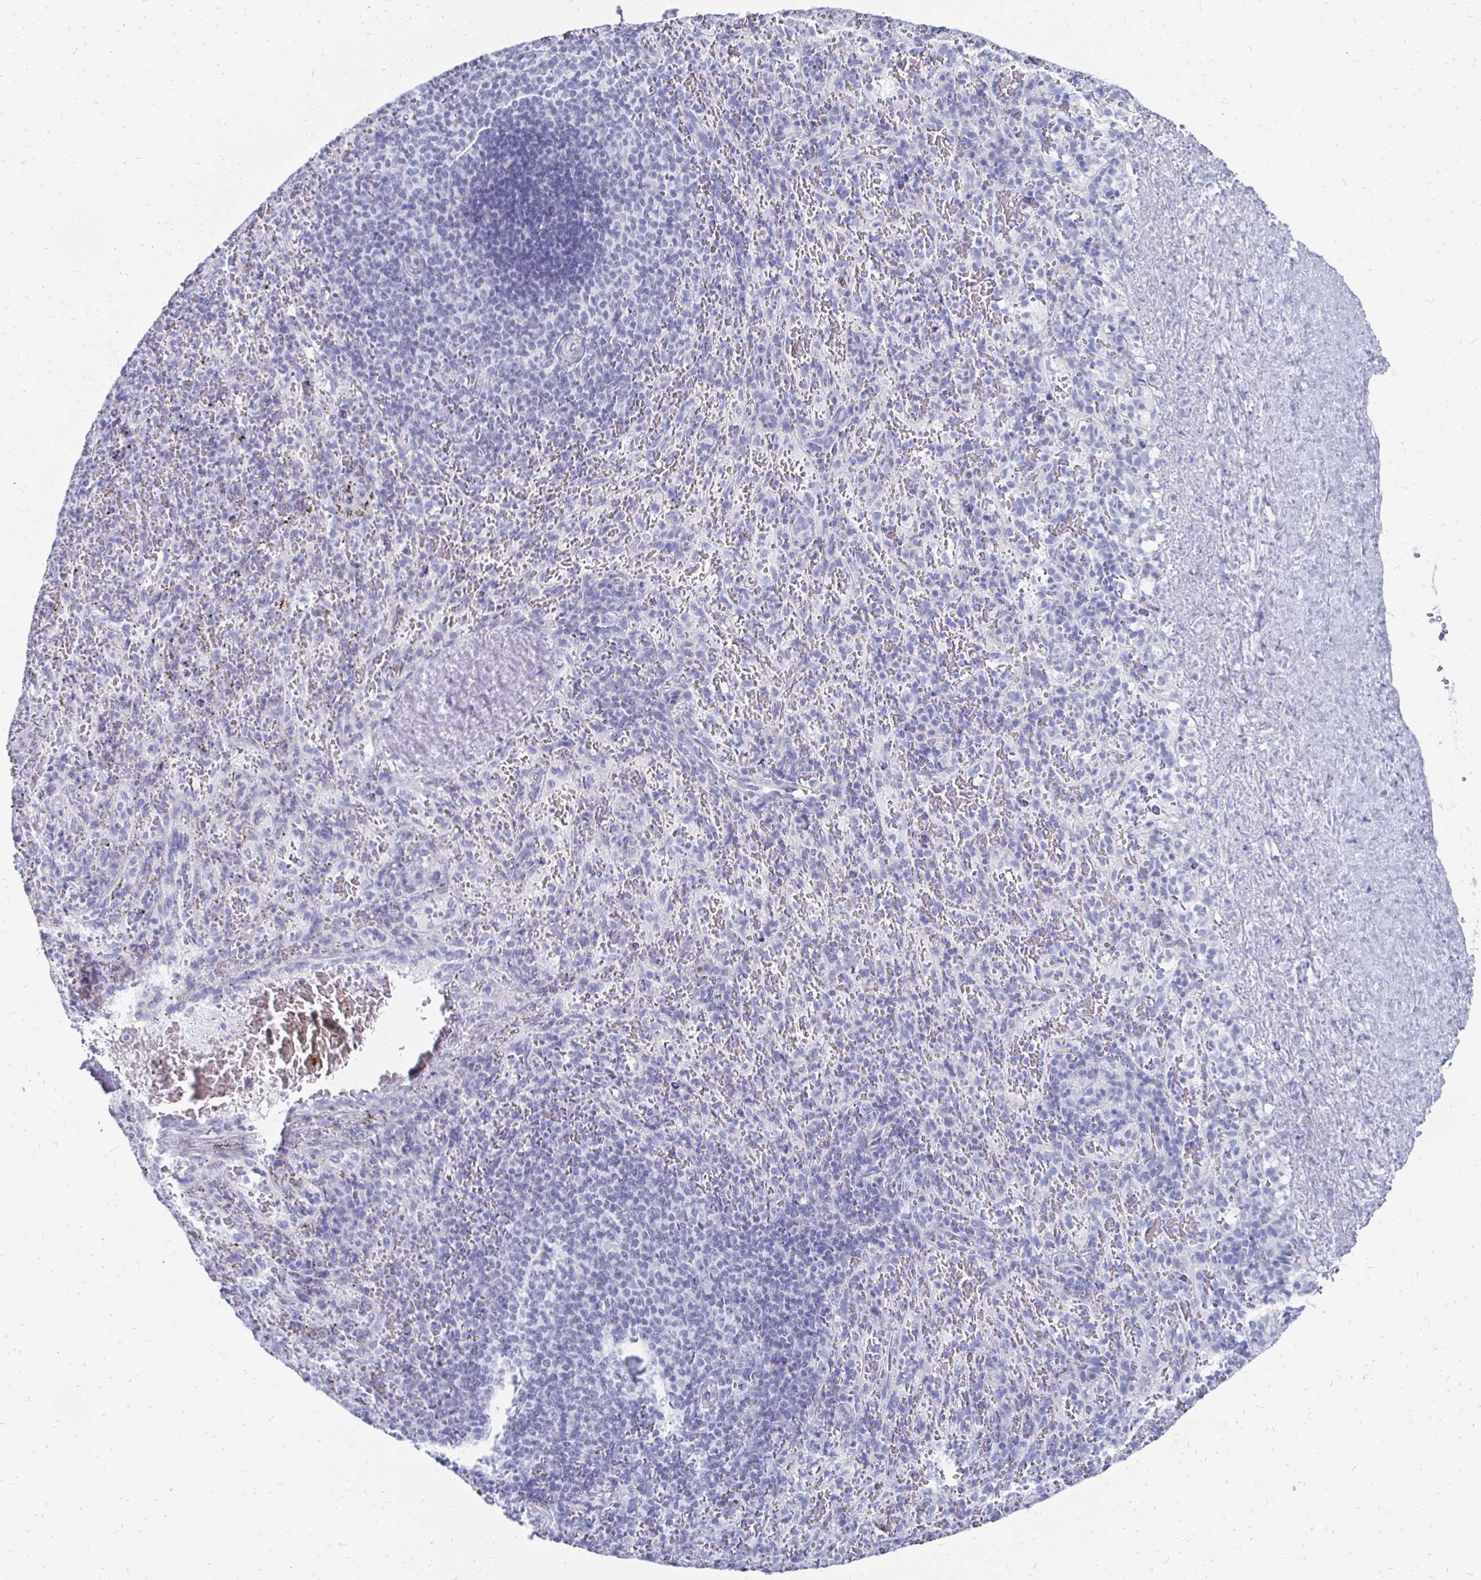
{"staining": {"intensity": "negative", "quantity": "none", "location": "none"}, "tissue": "spleen", "cell_type": "Cells in red pulp", "image_type": "normal", "snomed": [{"axis": "morphology", "description": "Normal tissue, NOS"}, {"axis": "topography", "description": "Spleen"}], "caption": "IHC photomicrograph of unremarkable human spleen stained for a protein (brown), which shows no staining in cells in red pulp.", "gene": "SYCP3", "patient": {"sex": "male", "age": 57}}